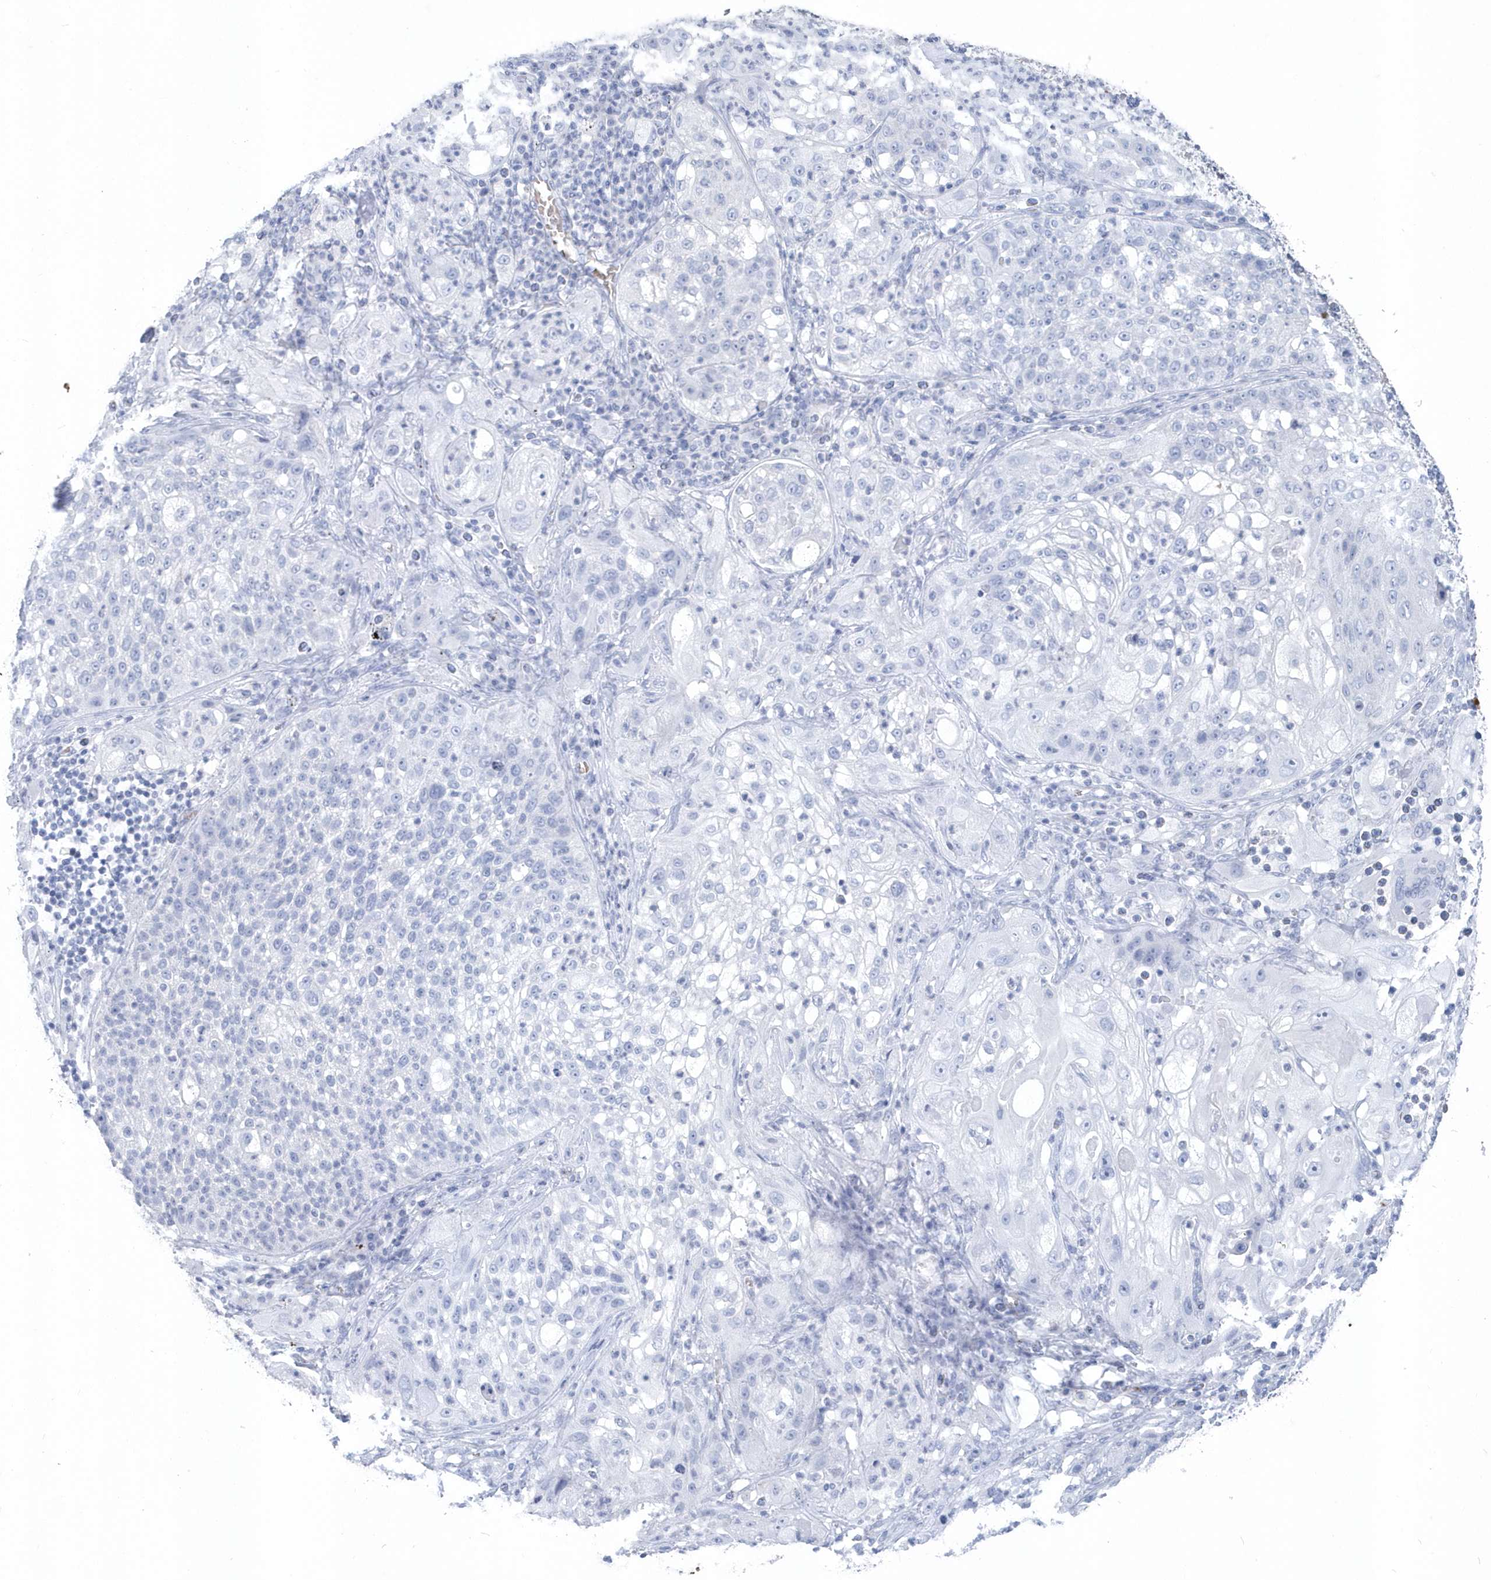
{"staining": {"intensity": "negative", "quantity": "none", "location": "none"}, "tissue": "lung cancer", "cell_type": "Tumor cells", "image_type": "cancer", "snomed": [{"axis": "morphology", "description": "Inflammation, NOS"}, {"axis": "morphology", "description": "Squamous cell carcinoma, NOS"}, {"axis": "topography", "description": "Lymph node"}, {"axis": "topography", "description": "Soft tissue"}, {"axis": "topography", "description": "Lung"}], "caption": "Tumor cells are negative for brown protein staining in lung cancer.", "gene": "HBA2", "patient": {"sex": "male", "age": 66}}